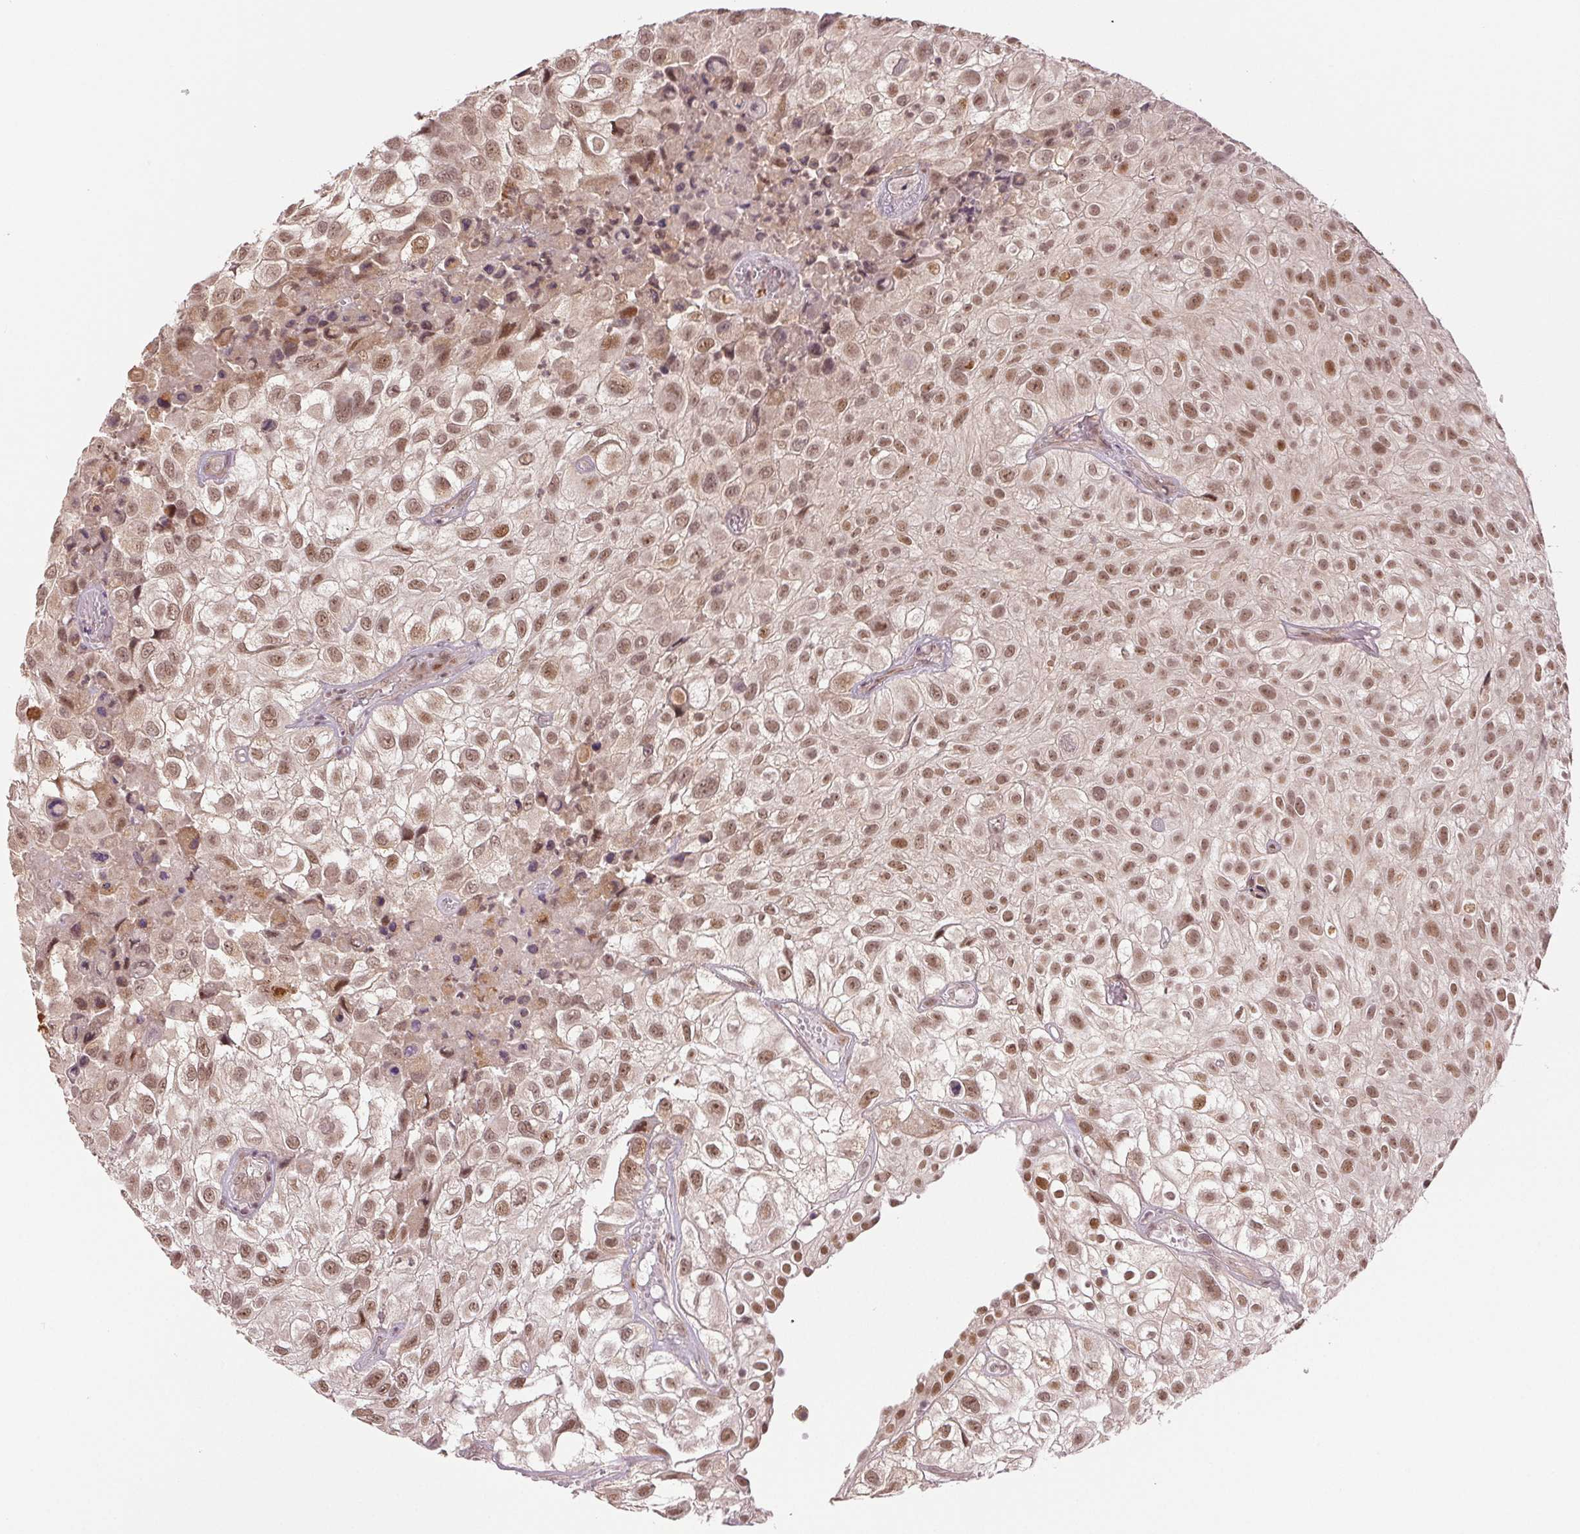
{"staining": {"intensity": "moderate", "quantity": ">75%", "location": "nuclear"}, "tissue": "urothelial cancer", "cell_type": "Tumor cells", "image_type": "cancer", "snomed": [{"axis": "morphology", "description": "Urothelial carcinoma, High grade"}, {"axis": "topography", "description": "Urinary bladder"}], "caption": "Immunohistochemical staining of human urothelial cancer displays moderate nuclear protein expression in about >75% of tumor cells. (IHC, brightfield microscopy, high magnification).", "gene": "GRHL3", "patient": {"sex": "male", "age": 56}}